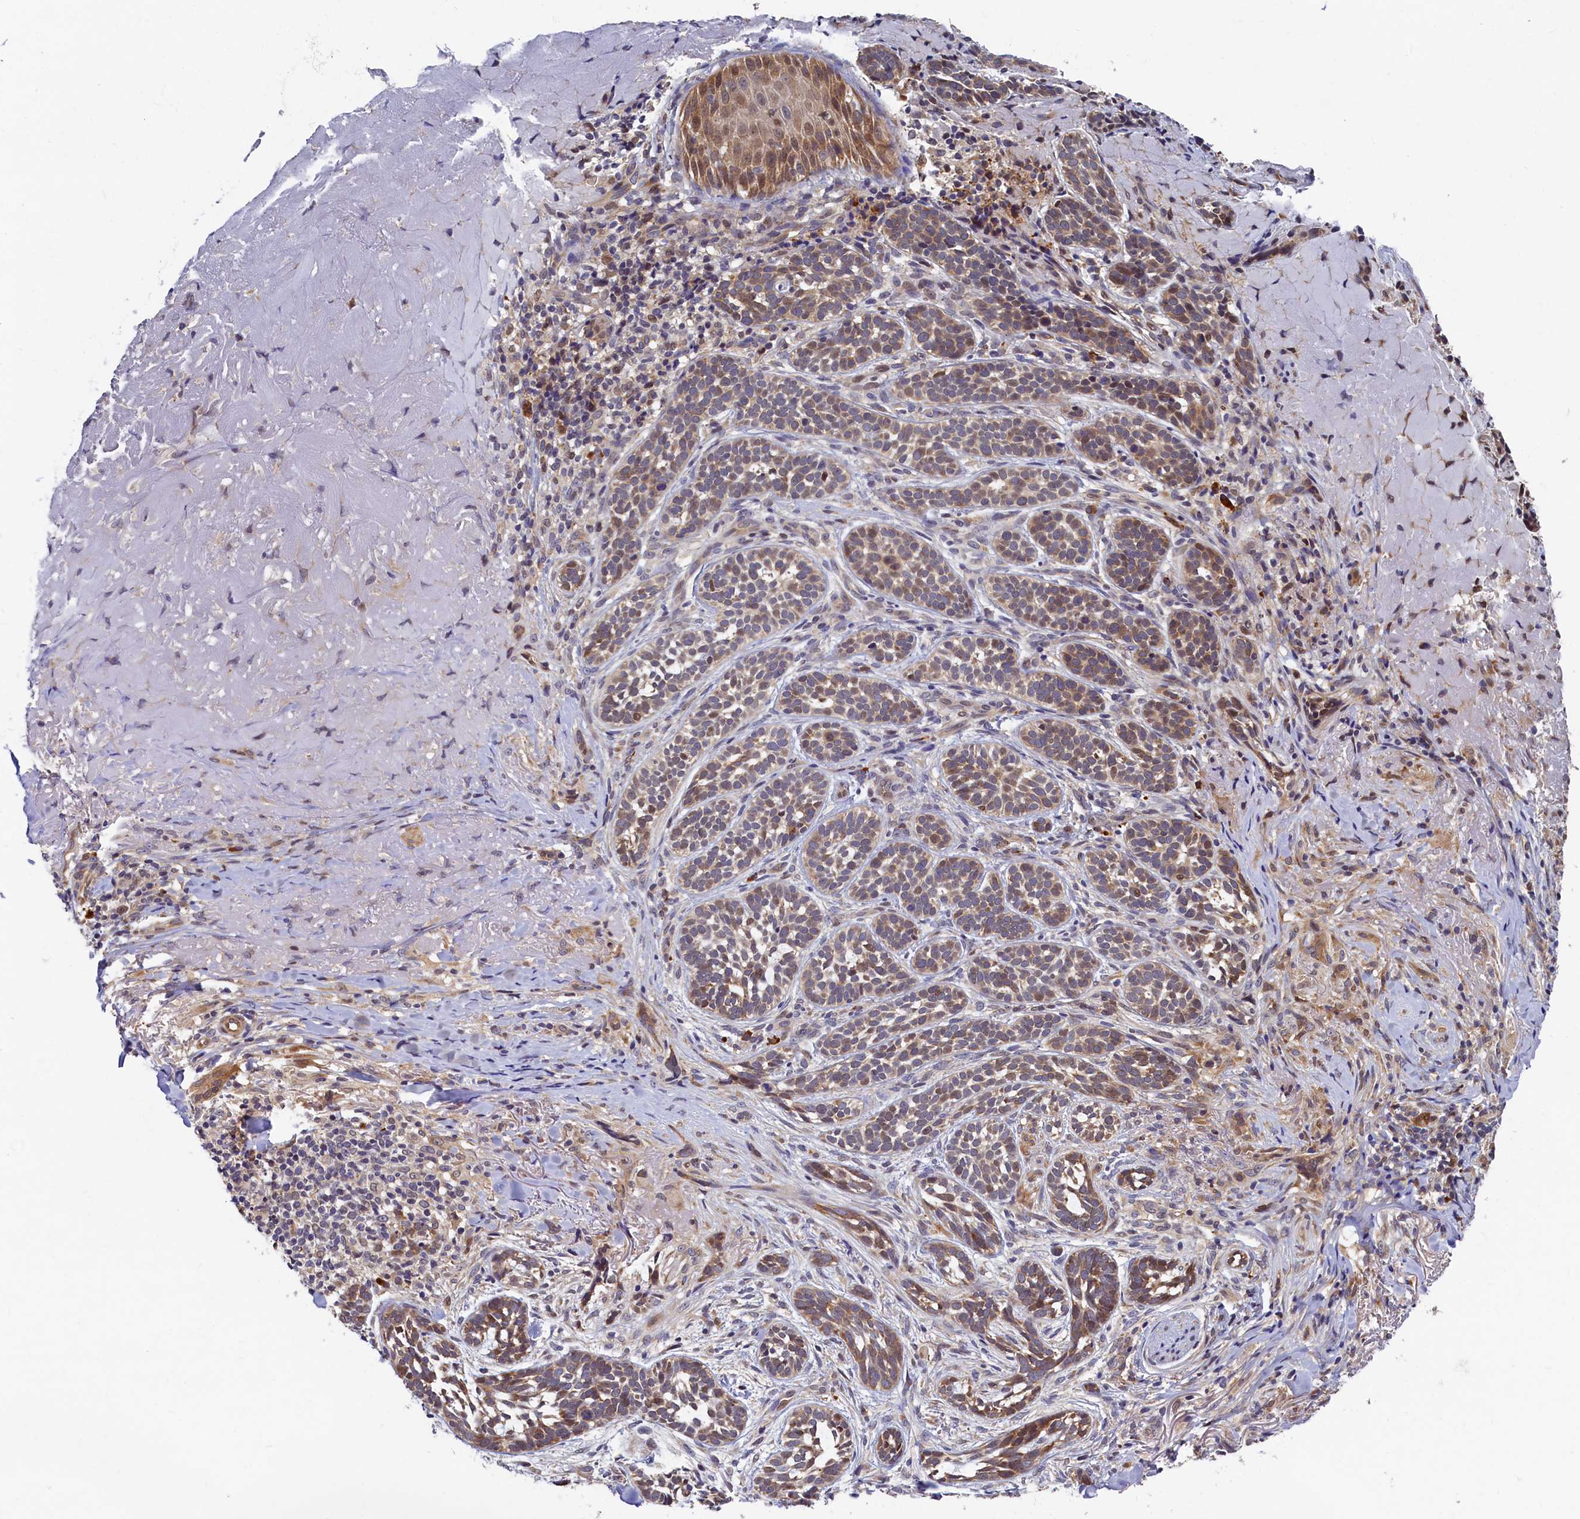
{"staining": {"intensity": "moderate", "quantity": "25%-75%", "location": "cytoplasmic/membranous"}, "tissue": "skin cancer", "cell_type": "Tumor cells", "image_type": "cancer", "snomed": [{"axis": "morphology", "description": "Basal cell carcinoma"}, {"axis": "topography", "description": "Skin"}], "caption": "A micrograph showing moderate cytoplasmic/membranous positivity in about 25%-75% of tumor cells in skin cancer, as visualized by brown immunohistochemical staining.", "gene": "SLC16A14", "patient": {"sex": "male", "age": 71}}